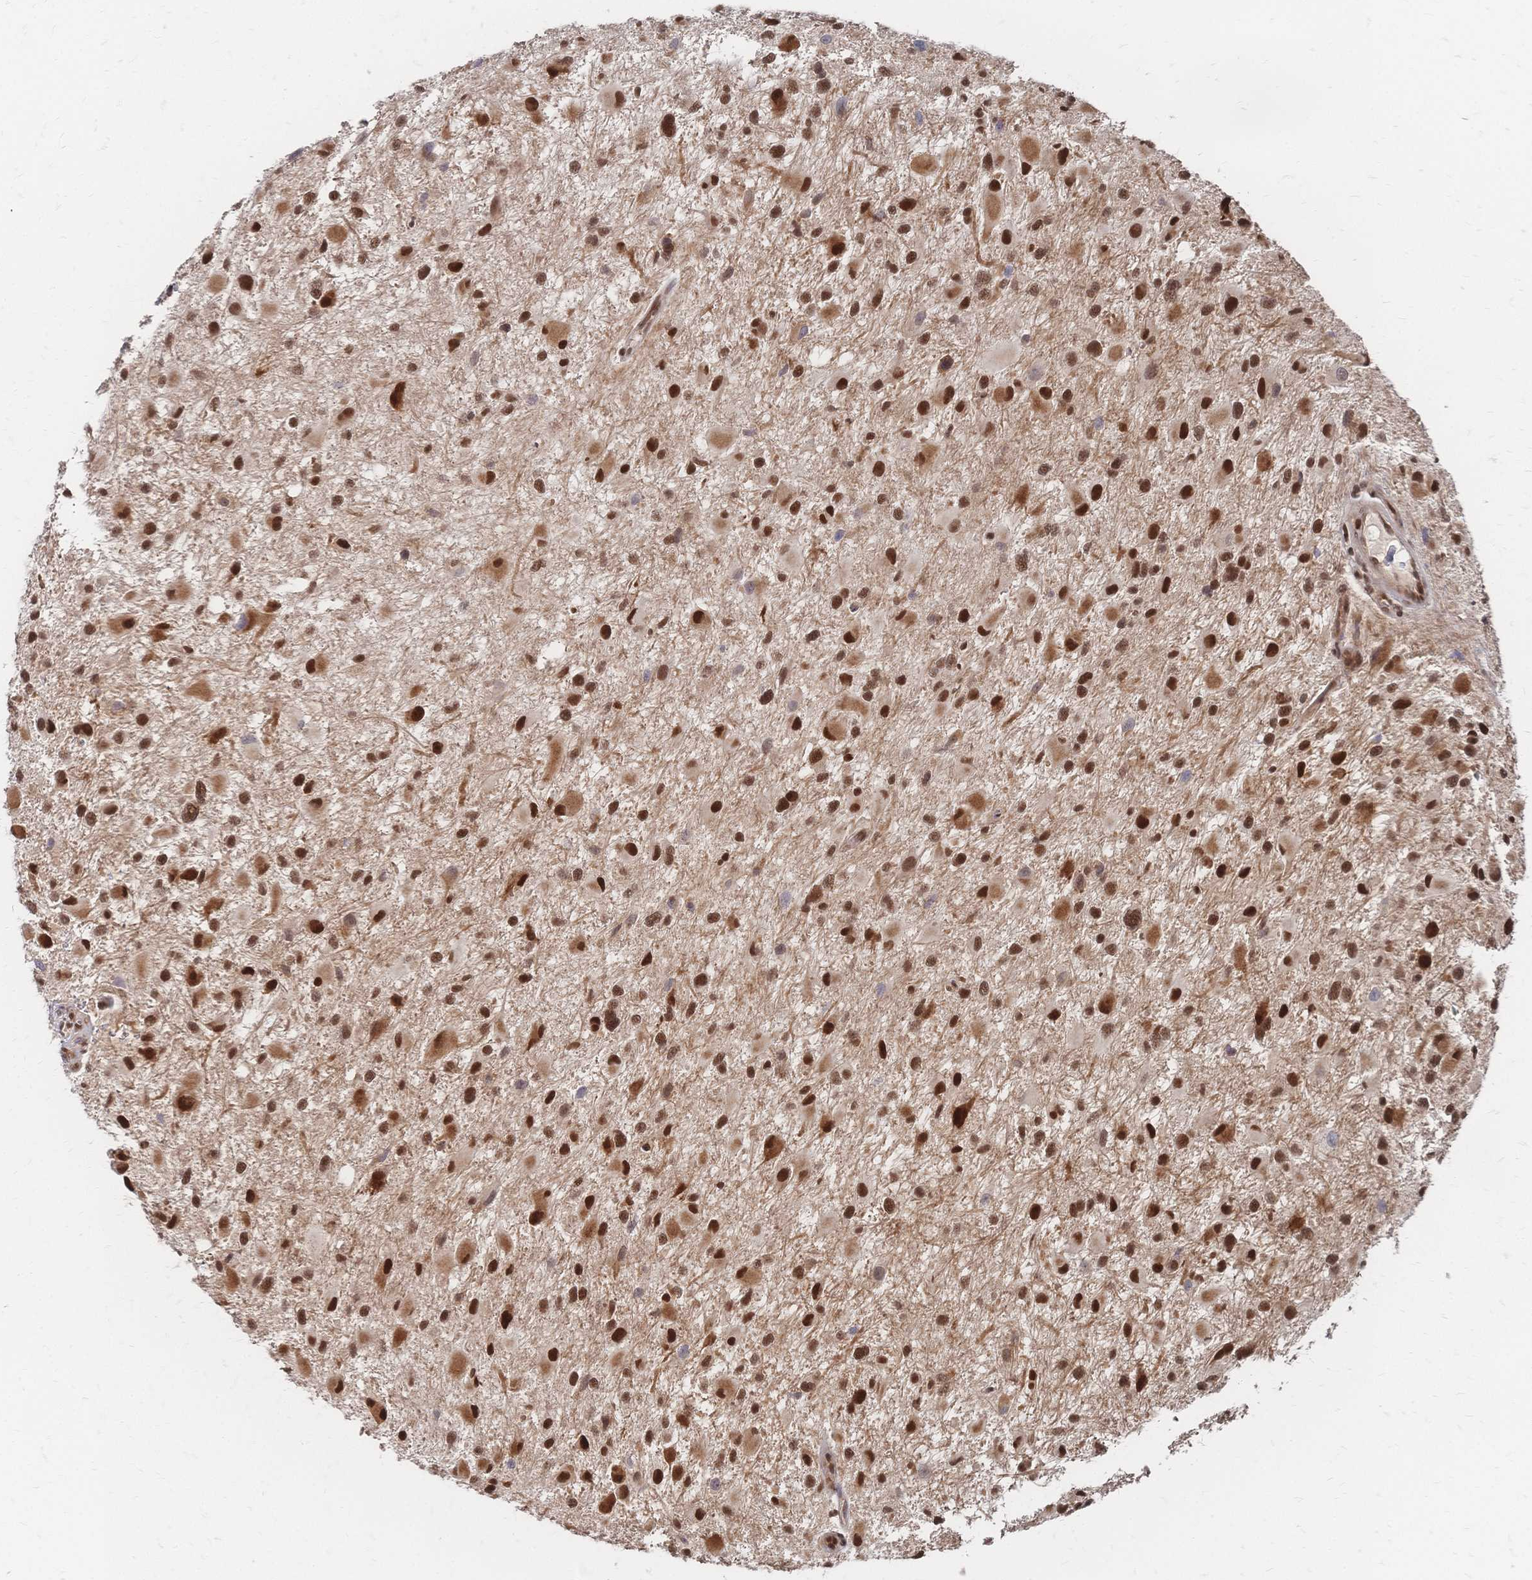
{"staining": {"intensity": "strong", "quantity": ">75%", "location": "nuclear"}, "tissue": "glioma", "cell_type": "Tumor cells", "image_type": "cancer", "snomed": [{"axis": "morphology", "description": "Glioma, malignant, High grade"}, {"axis": "topography", "description": "Brain"}], "caption": "This photomicrograph demonstrates IHC staining of human glioma, with high strong nuclear expression in approximately >75% of tumor cells.", "gene": "NELFA", "patient": {"sex": "female", "age": 40}}